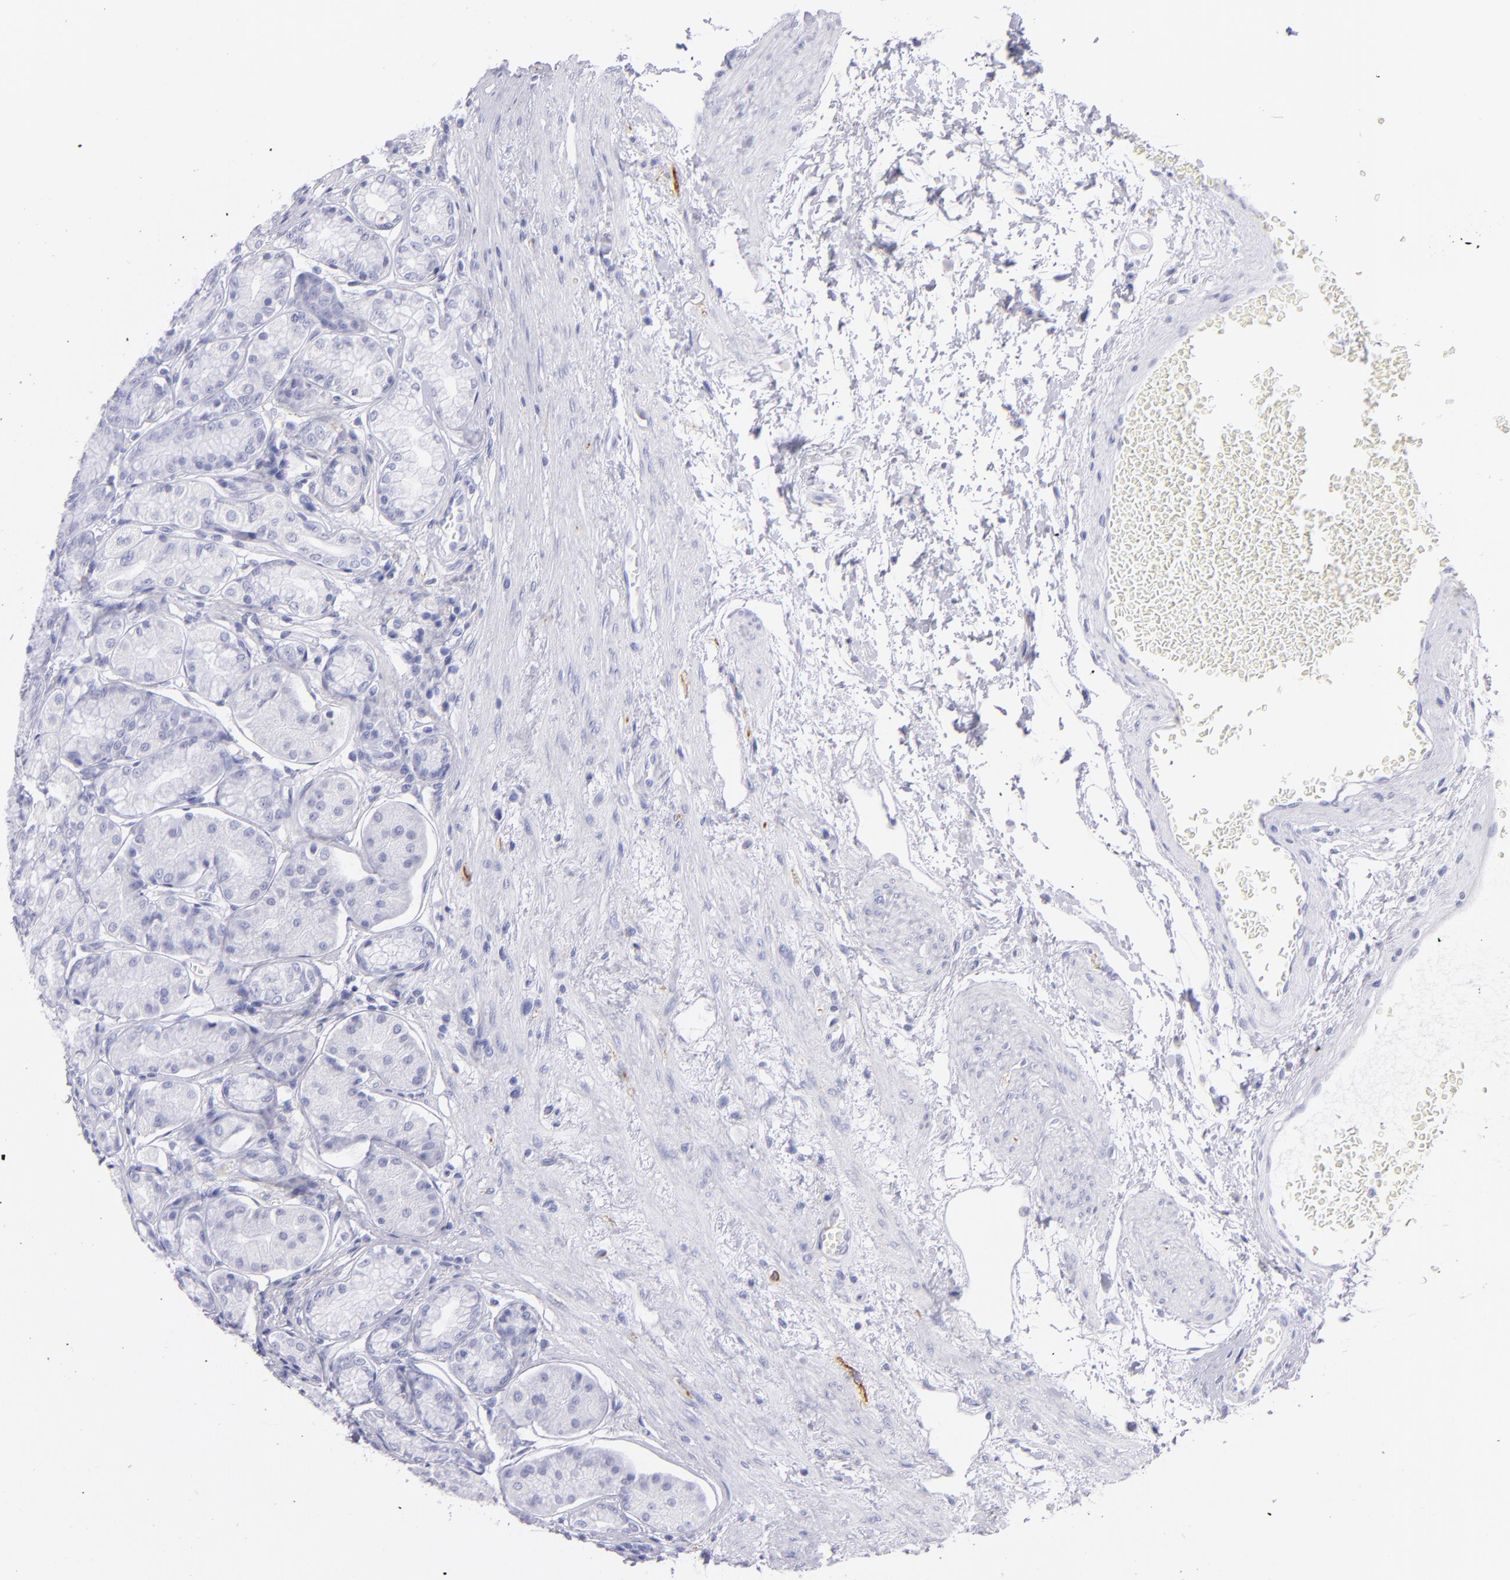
{"staining": {"intensity": "negative", "quantity": "none", "location": "none"}, "tissue": "stomach", "cell_type": "Glandular cells", "image_type": "normal", "snomed": [{"axis": "morphology", "description": "Normal tissue, NOS"}, {"axis": "topography", "description": "Stomach"}, {"axis": "topography", "description": "Stomach, lower"}], "caption": "This is an immunohistochemistry image of unremarkable human stomach. There is no staining in glandular cells.", "gene": "PRPH", "patient": {"sex": "male", "age": 76}}